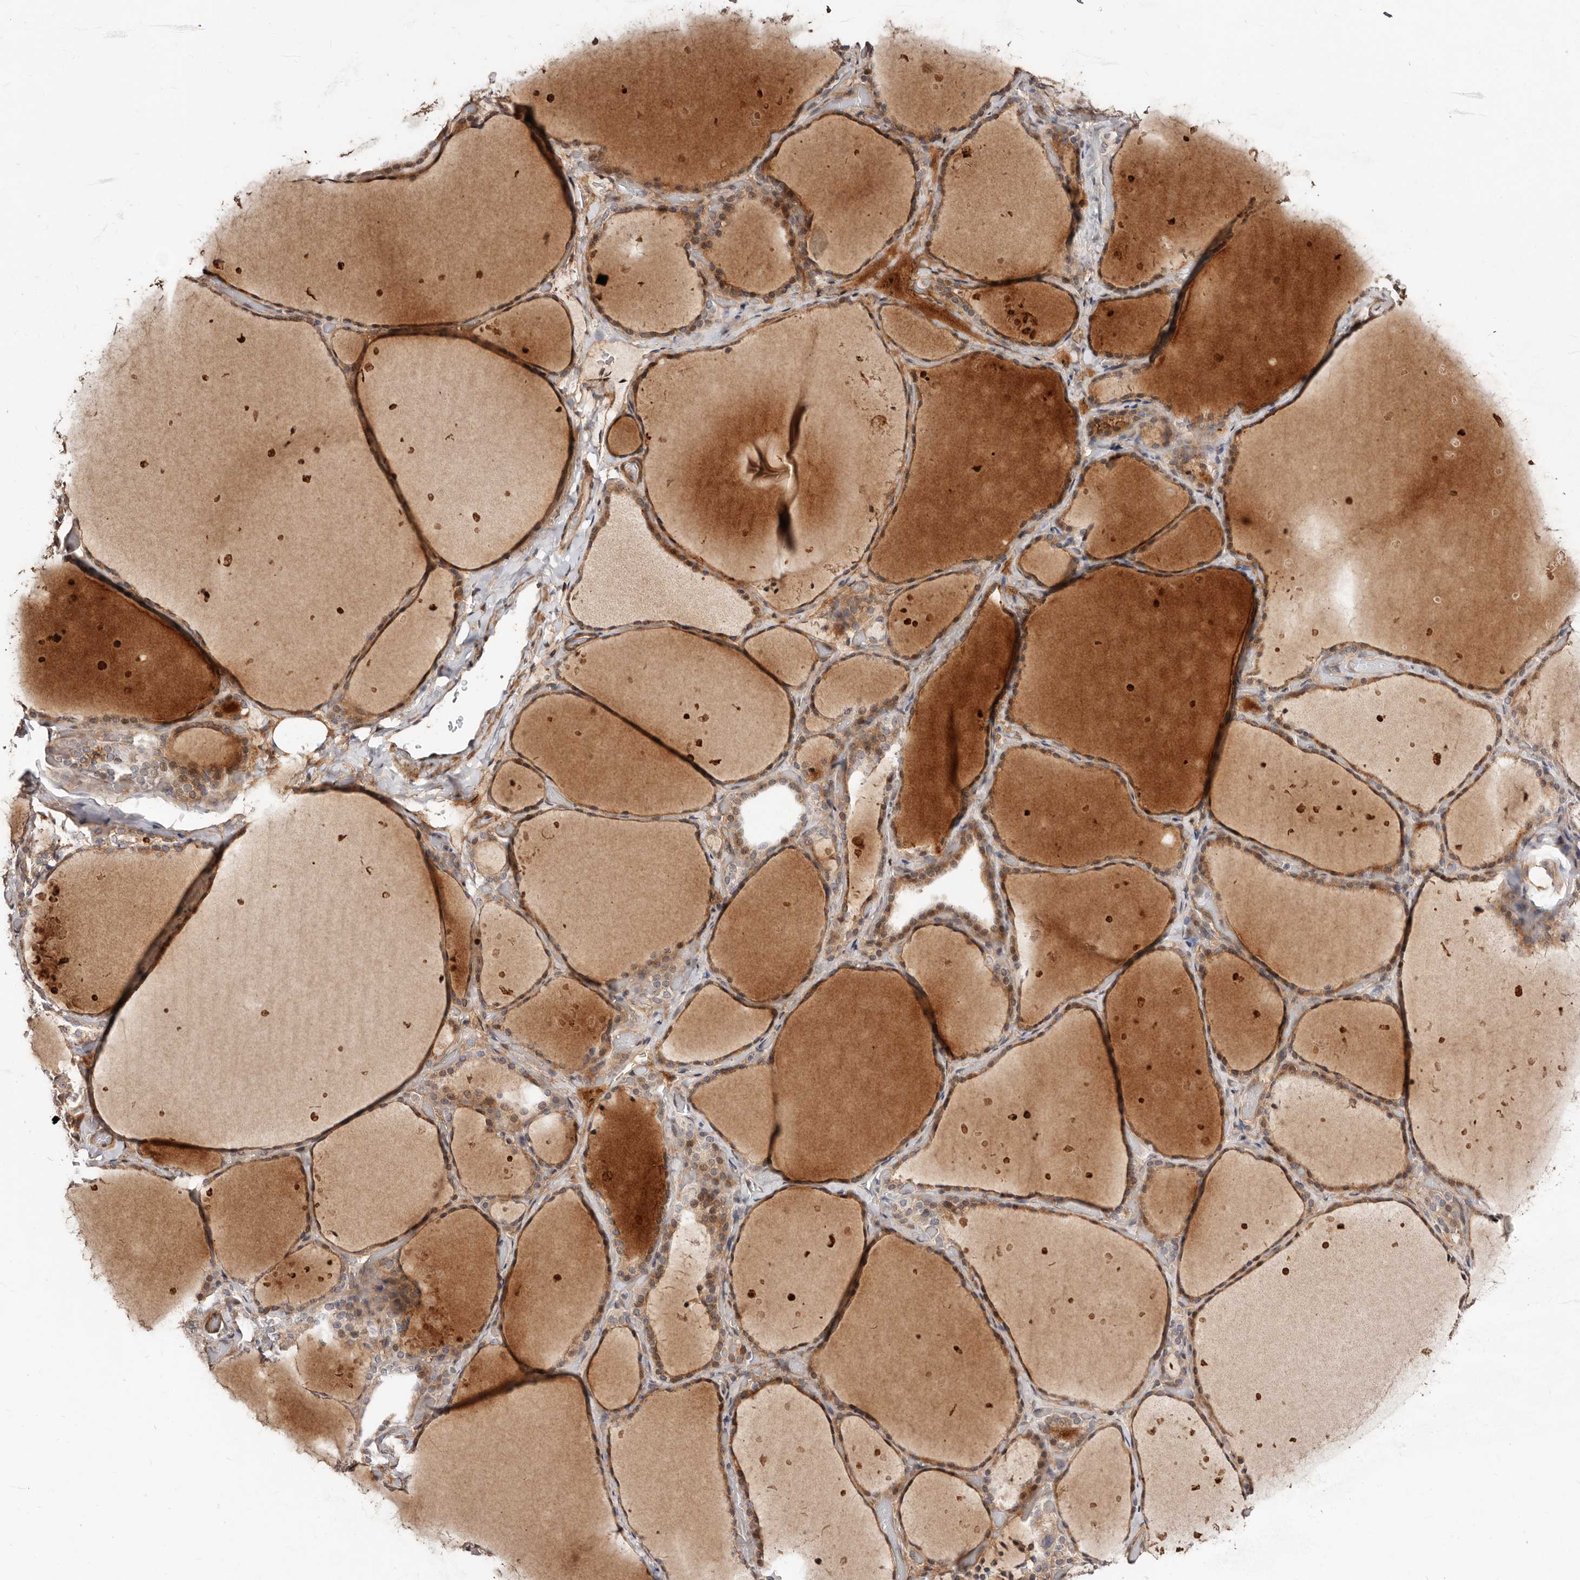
{"staining": {"intensity": "weak", "quantity": ">75%", "location": "cytoplasmic/membranous"}, "tissue": "thyroid gland", "cell_type": "Glandular cells", "image_type": "normal", "snomed": [{"axis": "morphology", "description": "Normal tissue, NOS"}, {"axis": "topography", "description": "Thyroid gland"}], "caption": "A high-resolution histopathology image shows IHC staining of unremarkable thyroid gland, which reveals weak cytoplasmic/membranous staining in about >75% of glandular cells.", "gene": "APOL6", "patient": {"sex": "female", "age": 44}}